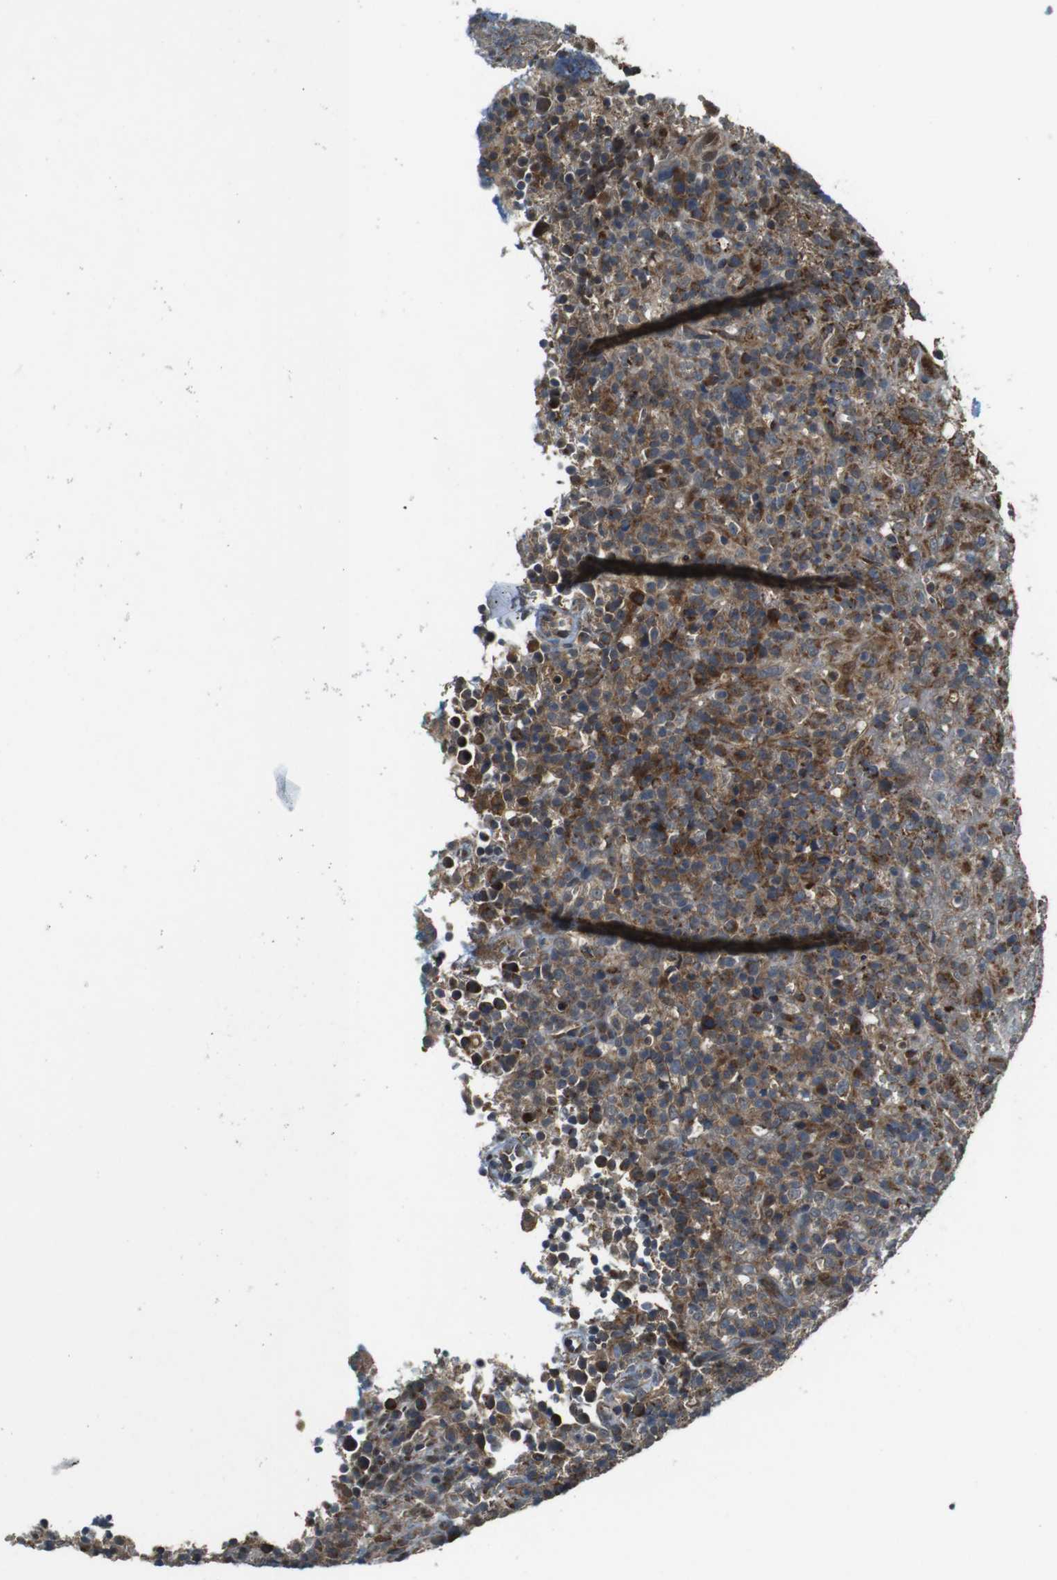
{"staining": {"intensity": "moderate", "quantity": ">75%", "location": "cytoplasmic/membranous"}, "tissue": "lymphoma", "cell_type": "Tumor cells", "image_type": "cancer", "snomed": [{"axis": "morphology", "description": "Malignant lymphoma, non-Hodgkin's type, High grade"}, {"axis": "topography", "description": "Lymph node"}], "caption": "An image of lymphoma stained for a protein demonstrates moderate cytoplasmic/membranous brown staining in tumor cells.", "gene": "IFFO2", "patient": {"sex": "female", "age": 76}}